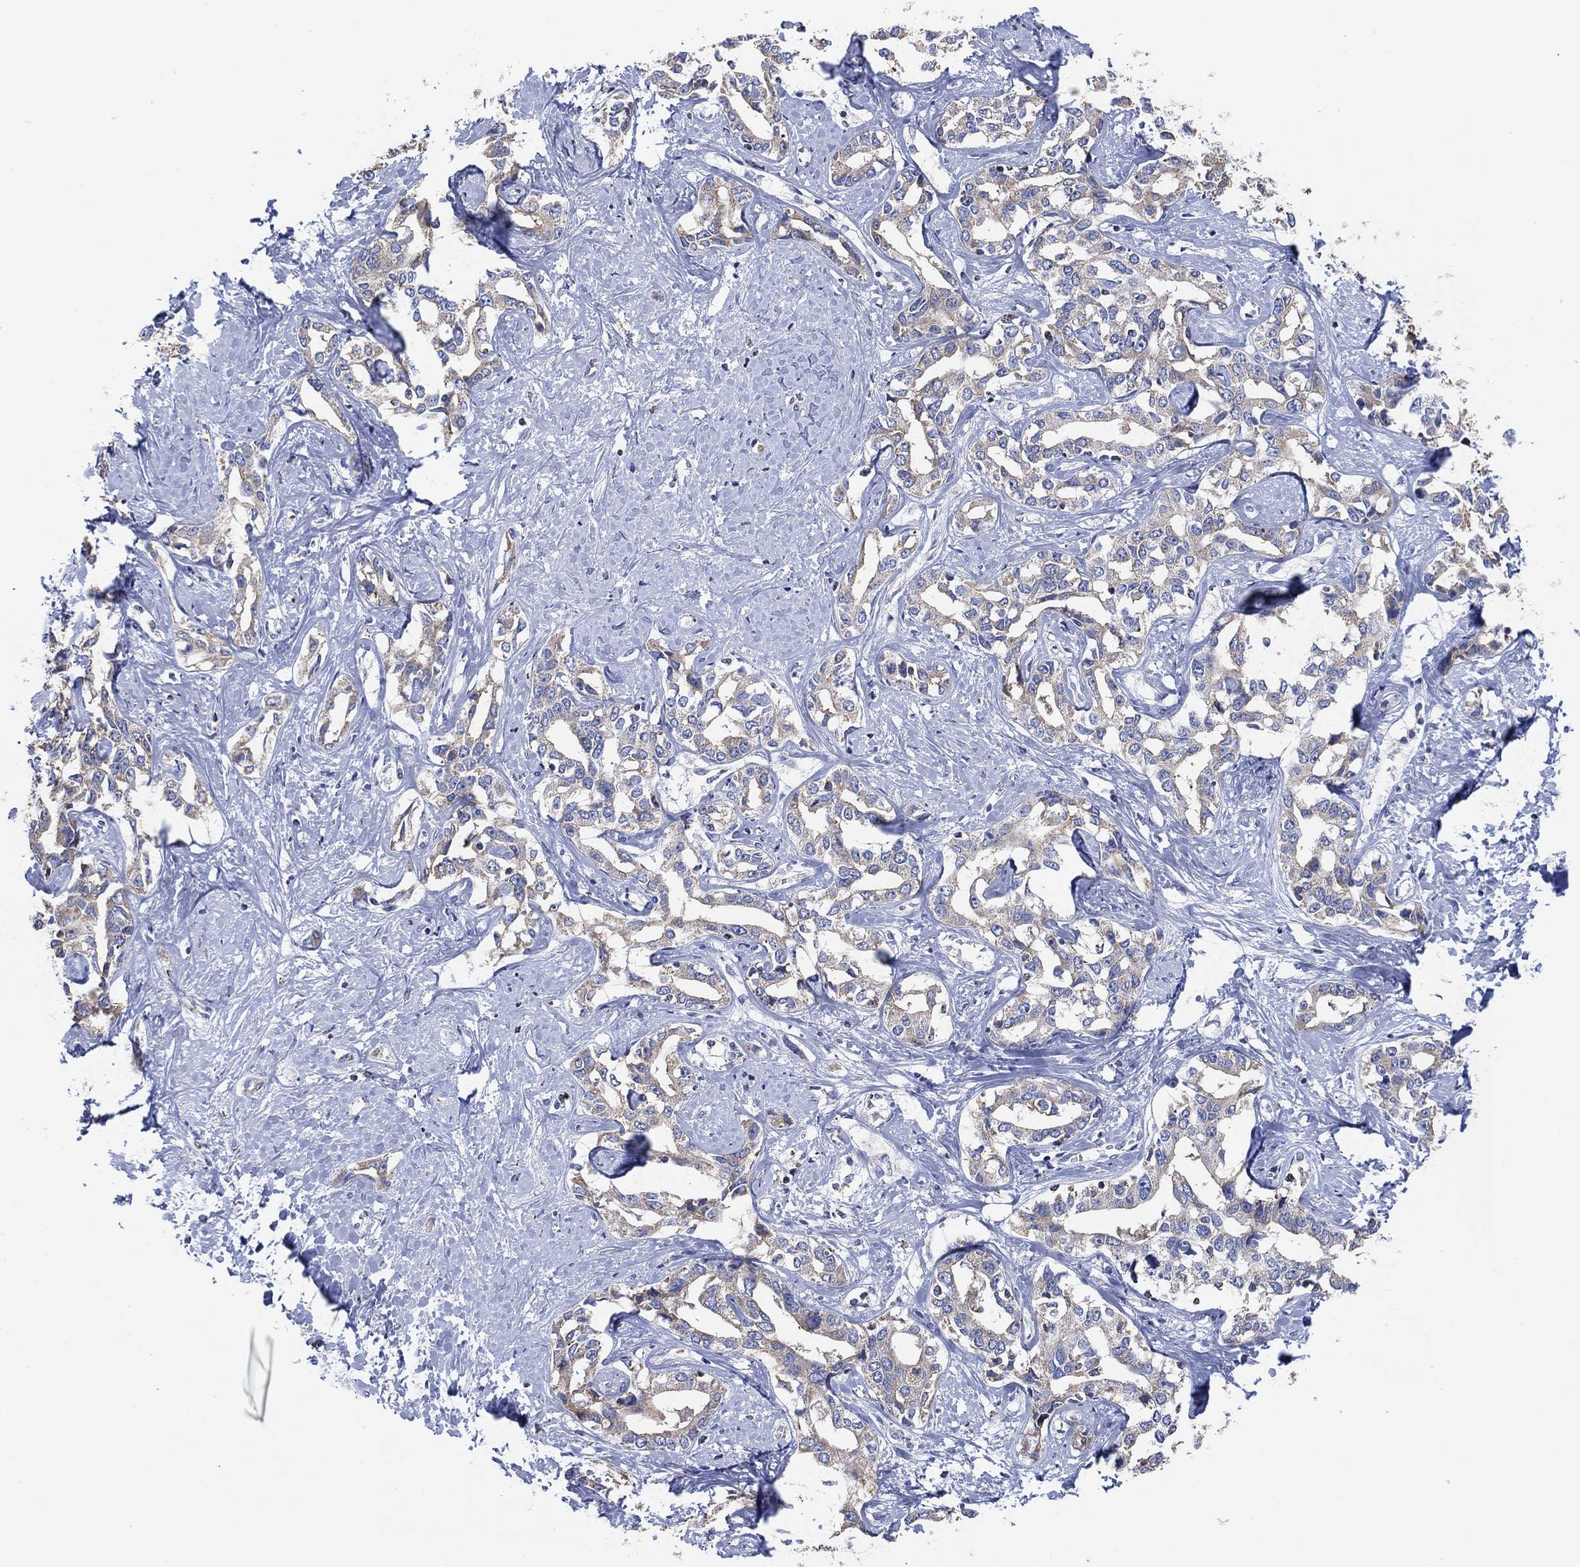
{"staining": {"intensity": "weak", "quantity": "25%-75%", "location": "cytoplasmic/membranous"}, "tissue": "liver cancer", "cell_type": "Tumor cells", "image_type": "cancer", "snomed": [{"axis": "morphology", "description": "Cholangiocarcinoma"}, {"axis": "topography", "description": "Liver"}], "caption": "Protein expression by immunohistochemistry exhibits weak cytoplasmic/membranous expression in approximately 25%-75% of tumor cells in liver cholangiocarcinoma.", "gene": "CFTR", "patient": {"sex": "male", "age": 59}}